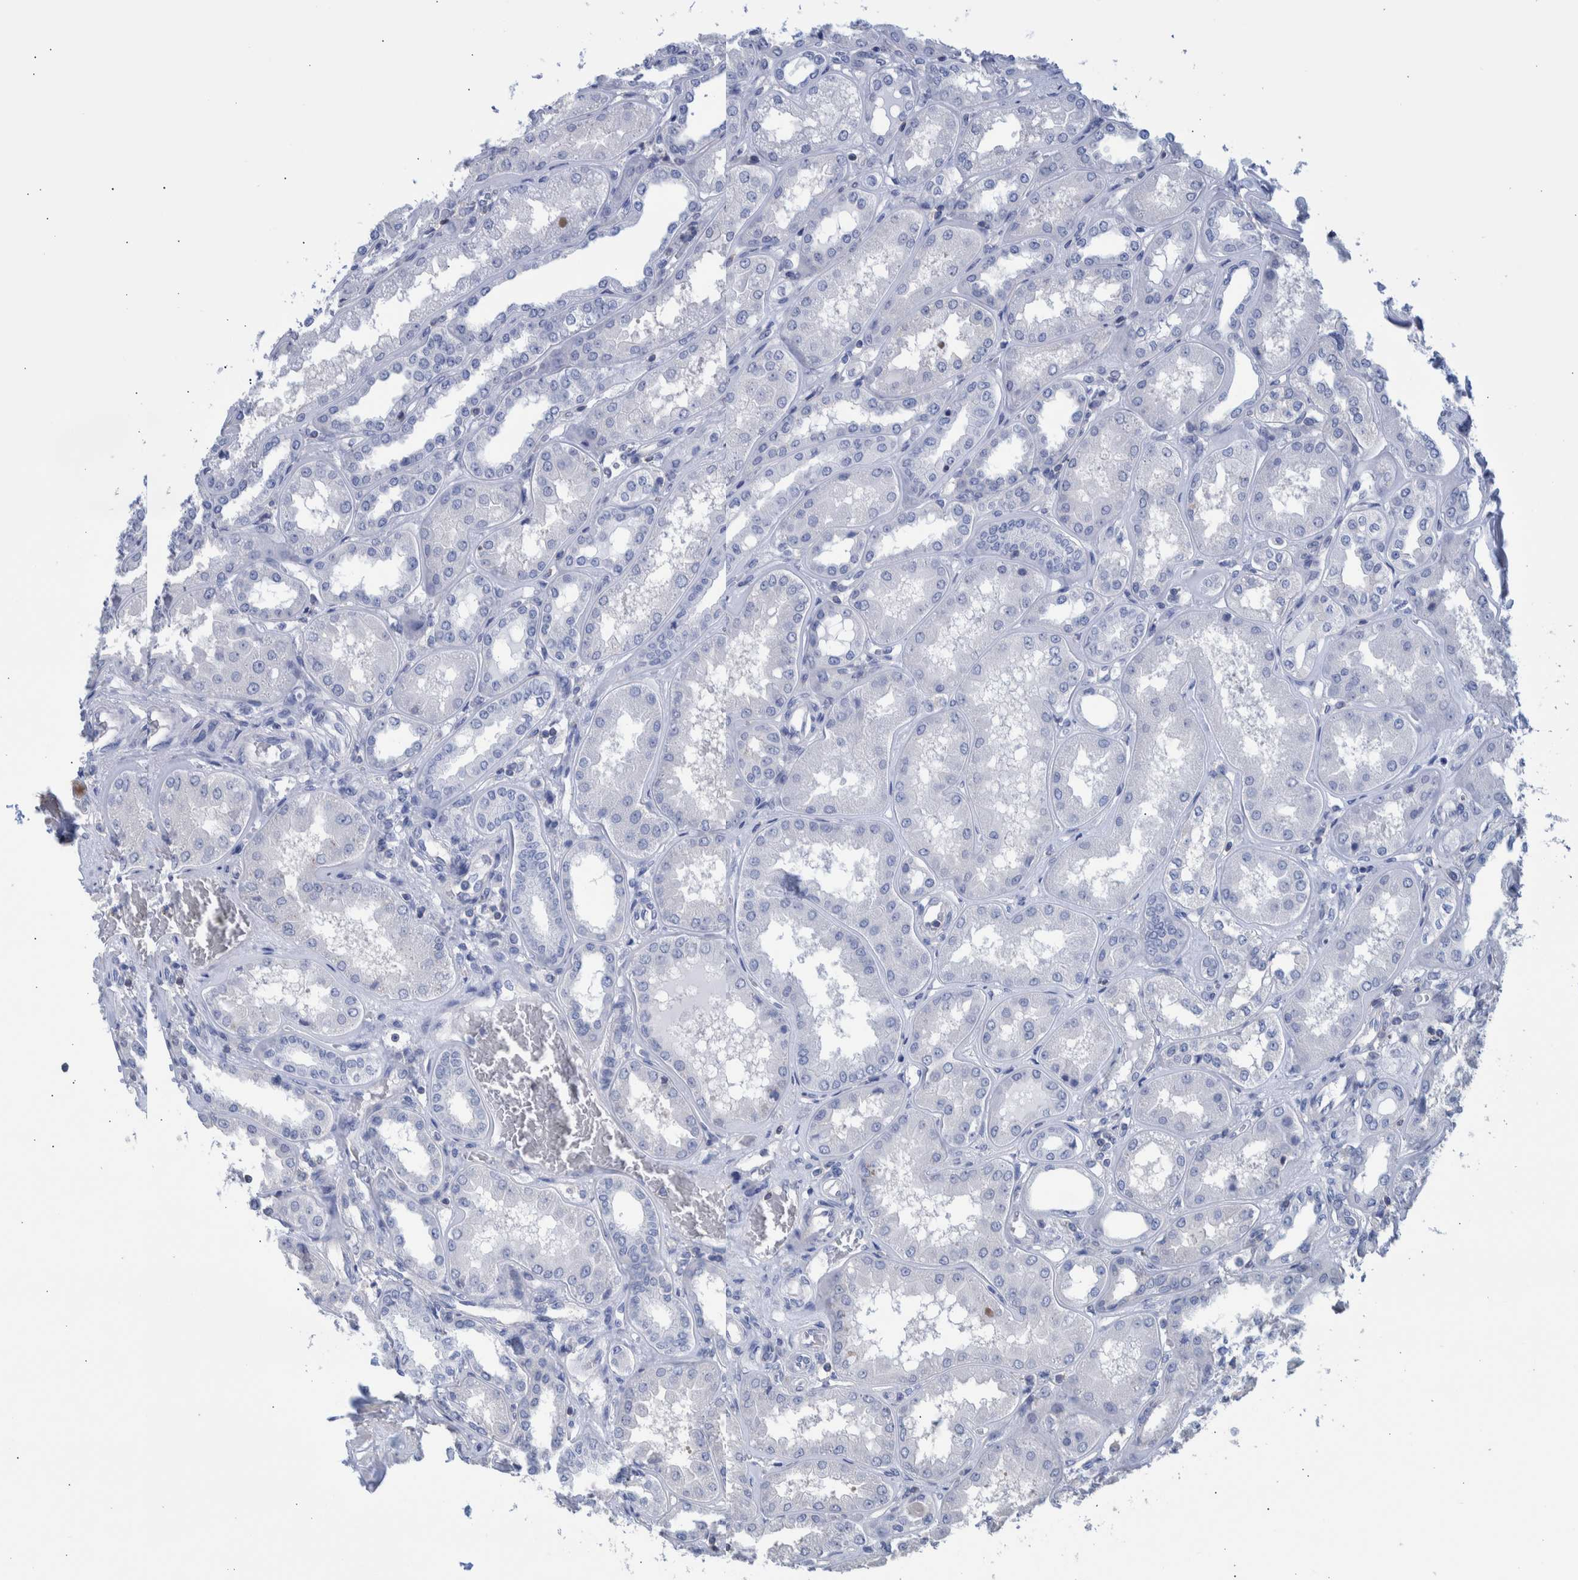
{"staining": {"intensity": "negative", "quantity": "none", "location": "none"}, "tissue": "kidney", "cell_type": "Cells in glomeruli", "image_type": "normal", "snomed": [{"axis": "morphology", "description": "Normal tissue, NOS"}, {"axis": "topography", "description": "Kidney"}], "caption": "A micrograph of kidney stained for a protein reveals no brown staining in cells in glomeruli.", "gene": "PPP3CC", "patient": {"sex": "female", "age": 56}}